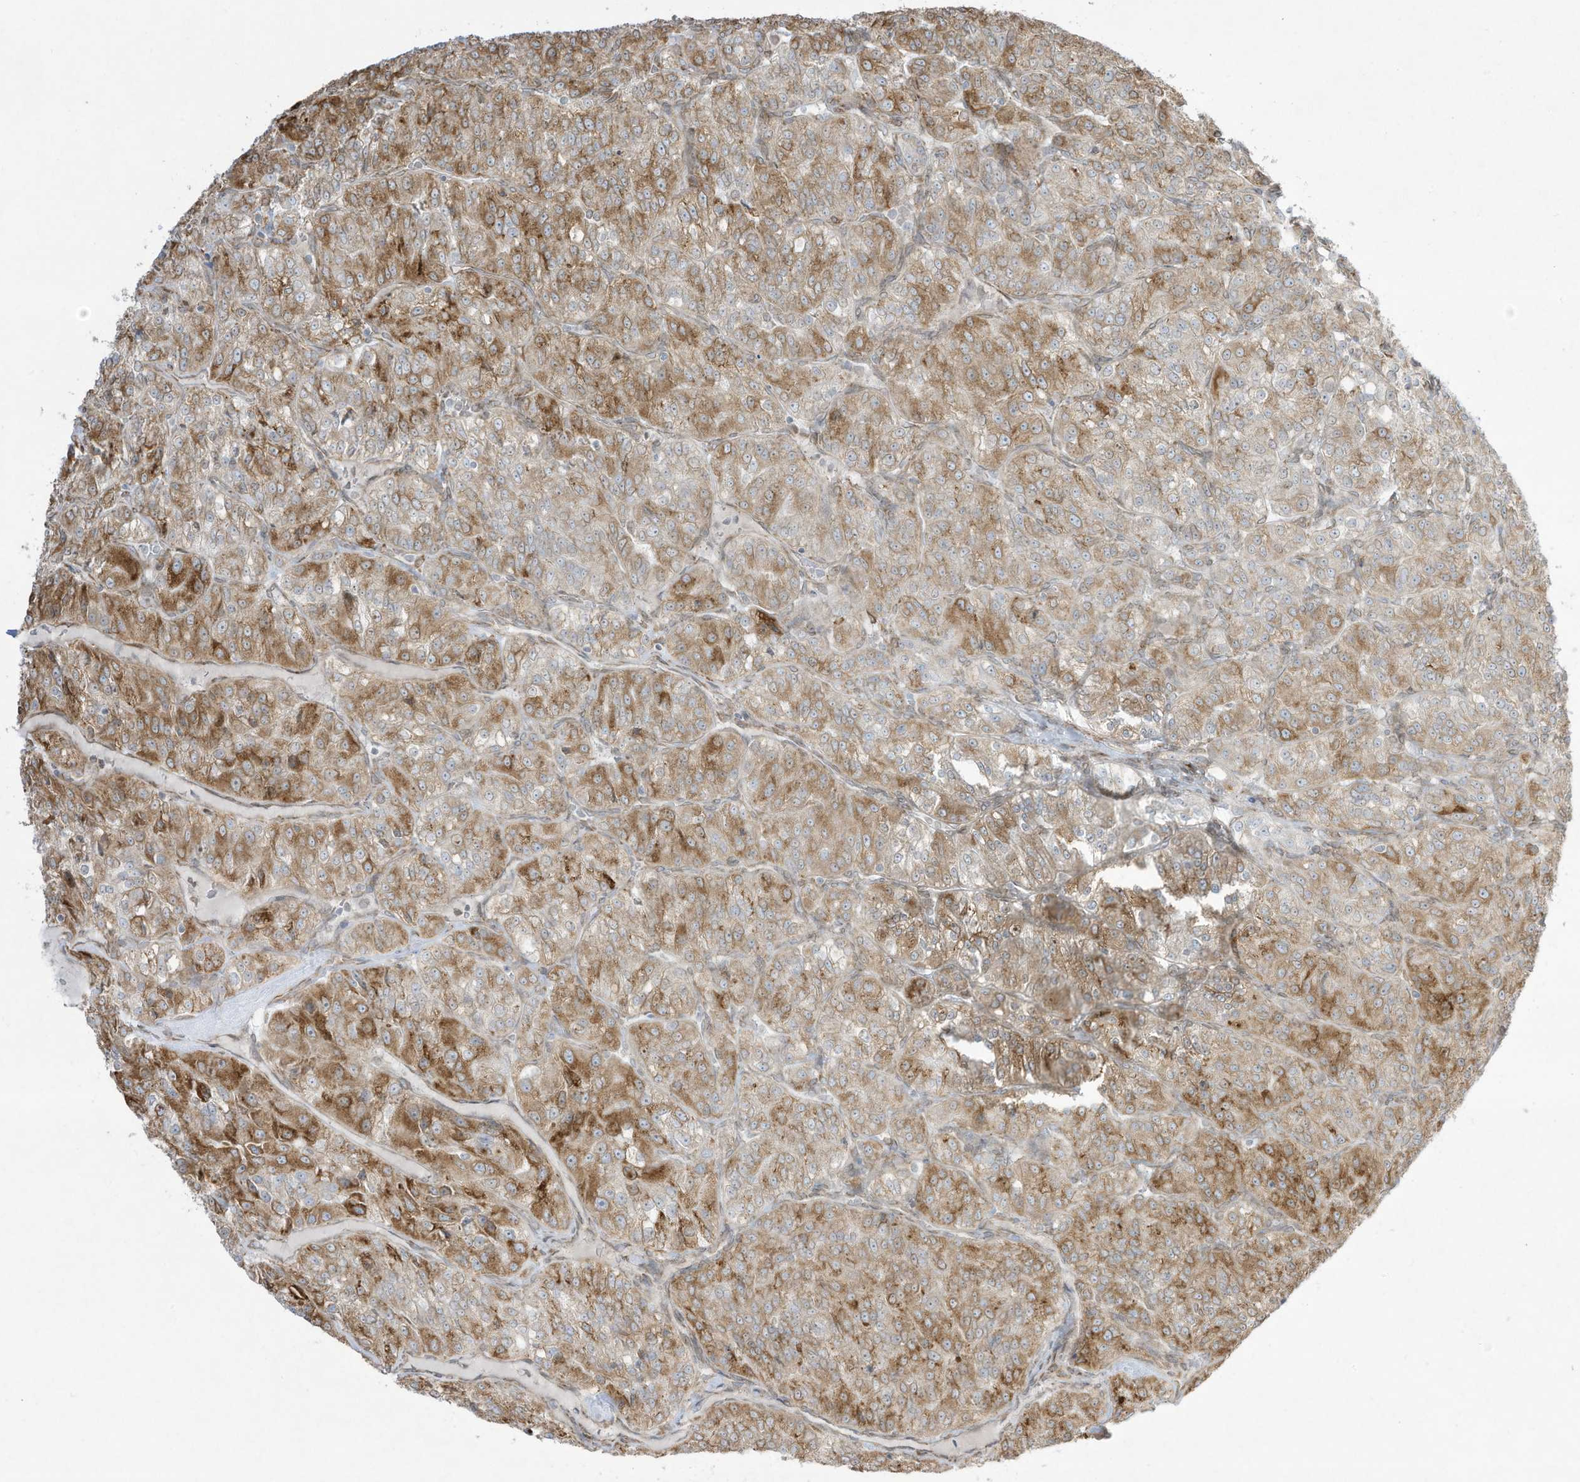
{"staining": {"intensity": "moderate", "quantity": ">75%", "location": "cytoplasmic/membranous"}, "tissue": "renal cancer", "cell_type": "Tumor cells", "image_type": "cancer", "snomed": [{"axis": "morphology", "description": "Adenocarcinoma, NOS"}, {"axis": "topography", "description": "Kidney"}], "caption": "Protein analysis of renal cancer (adenocarcinoma) tissue displays moderate cytoplasmic/membranous positivity in about >75% of tumor cells.", "gene": "PTK6", "patient": {"sex": "female", "age": 63}}